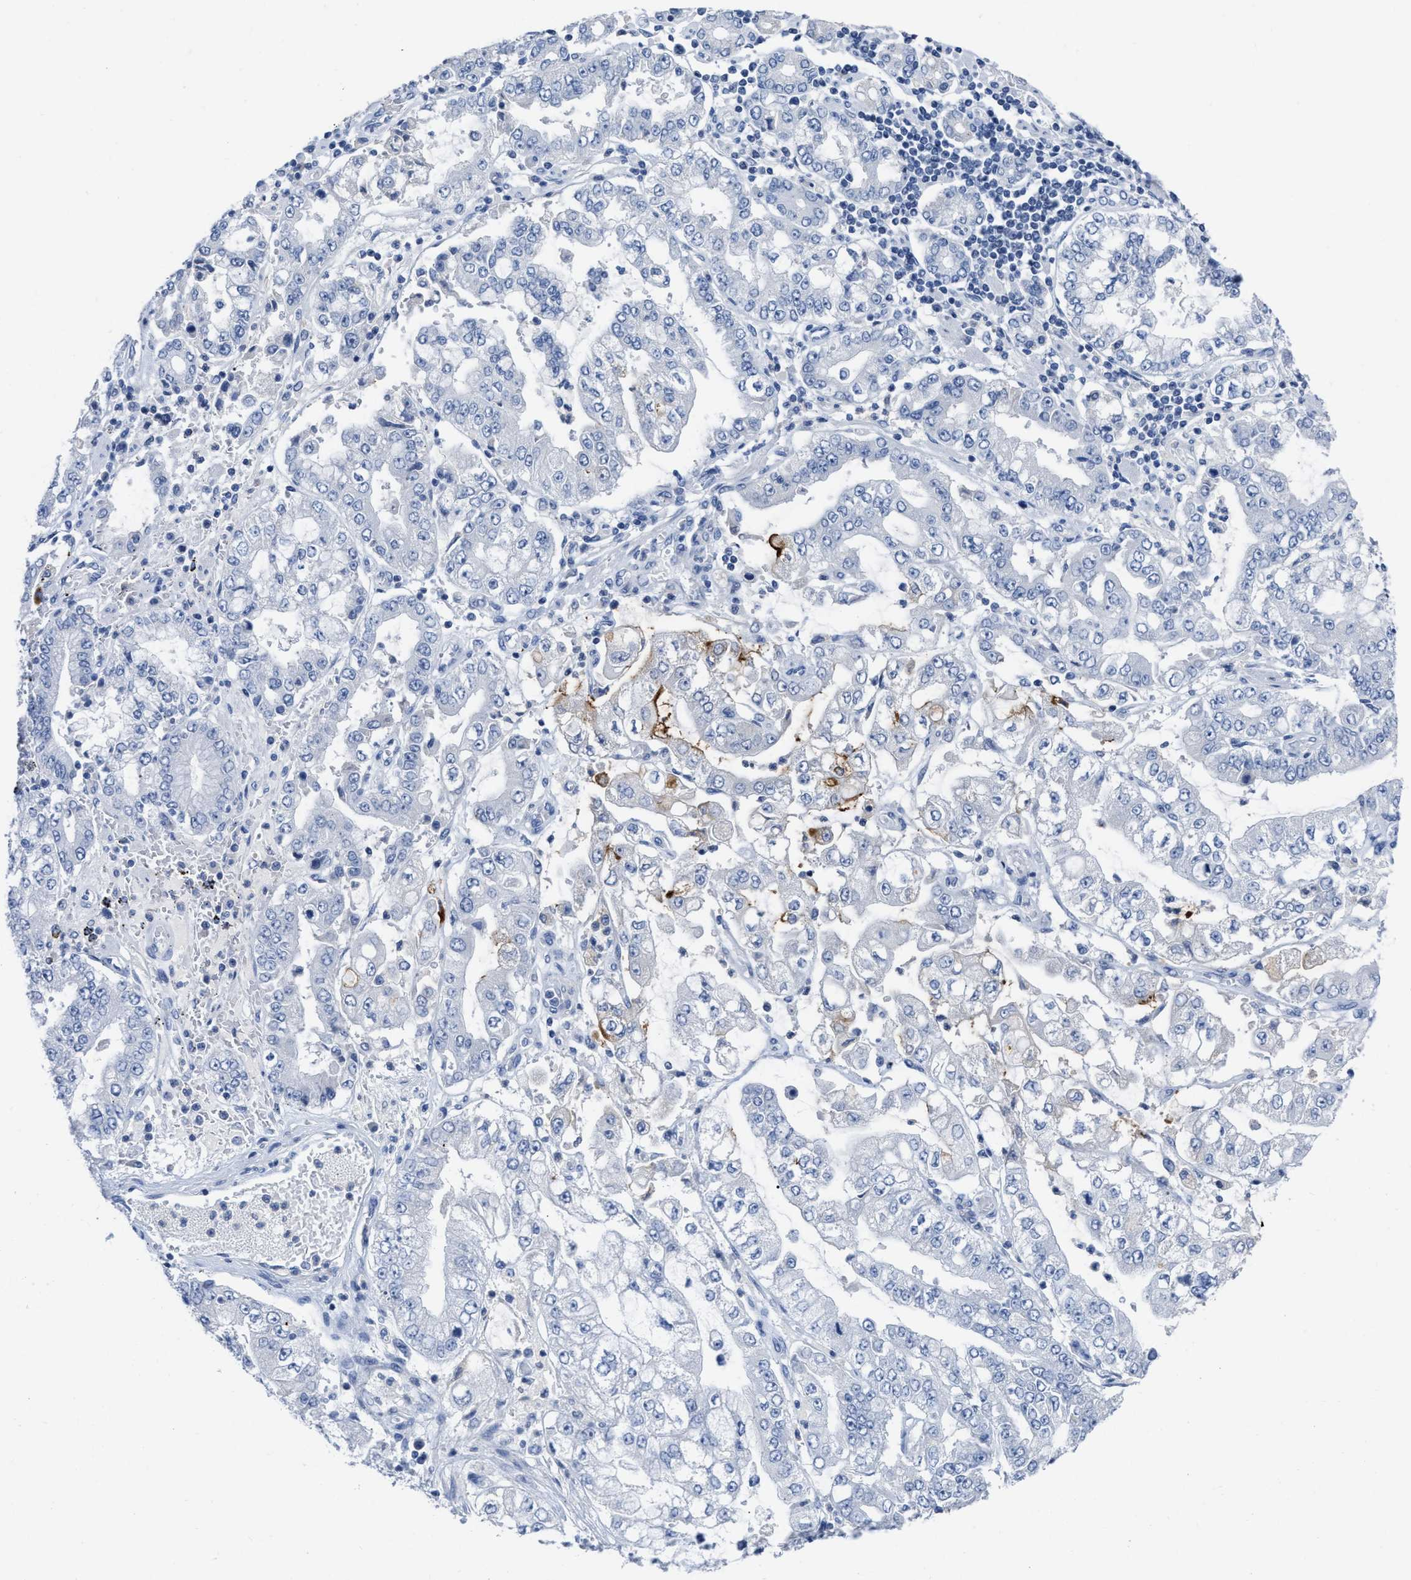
{"staining": {"intensity": "moderate", "quantity": "<25%", "location": "cytoplasmic/membranous"}, "tissue": "stomach cancer", "cell_type": "Tumor cells", "image_type": "cancer", "snomed": [{"axis": "morphology", "description": "Adenocarcinoma, NOS"}, {"axis": "topography", "description": "Stomach"}], "caption": "Approximately <25% of tumor cells in adenocarcinoma (stomach) exhibit moderate cytoplasmic/membranous protein expression as visualized by brown immunohistochemical staining.", "gene": "CEACAM5", "patient": {"sex": "male", "age": 76}}